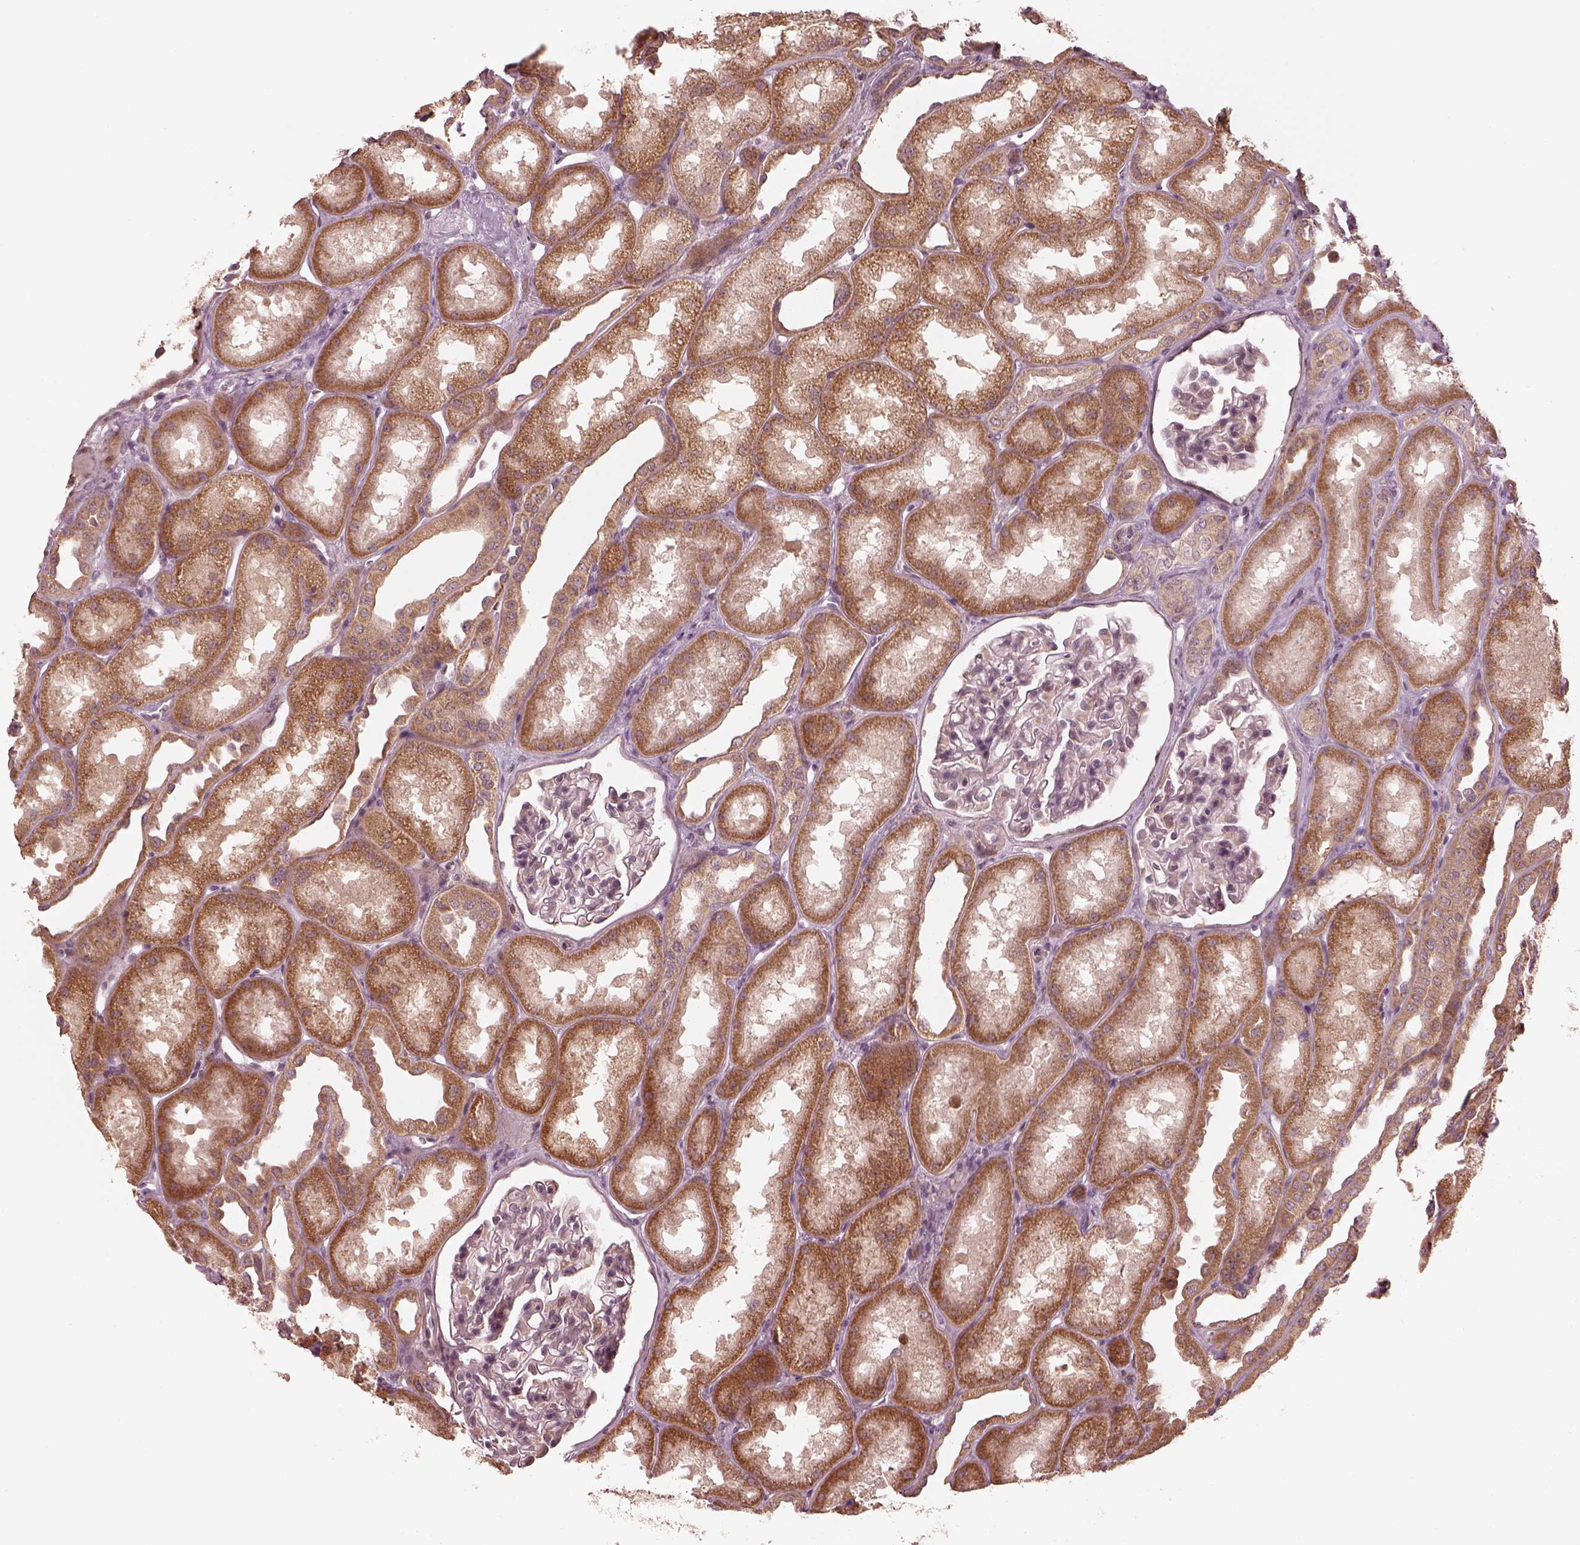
{"staining": {"intensity": "negative", "quantity": "none", "location": "none"}, "tissue": "kidney", "cell_type": "Cells in glomeruli", "image_type": "normal", "snomed": [{"axis": "morphology", "description": "Normal tissue, NOS"}, {"axis": "topography", "description": "Kidney"}], "caption": "The IHC histopathology image has no significant positivity in cells in glomeruli of kidney.", "gene": "SLC25A46", "patient": {"sex": "male", "age": 61}}